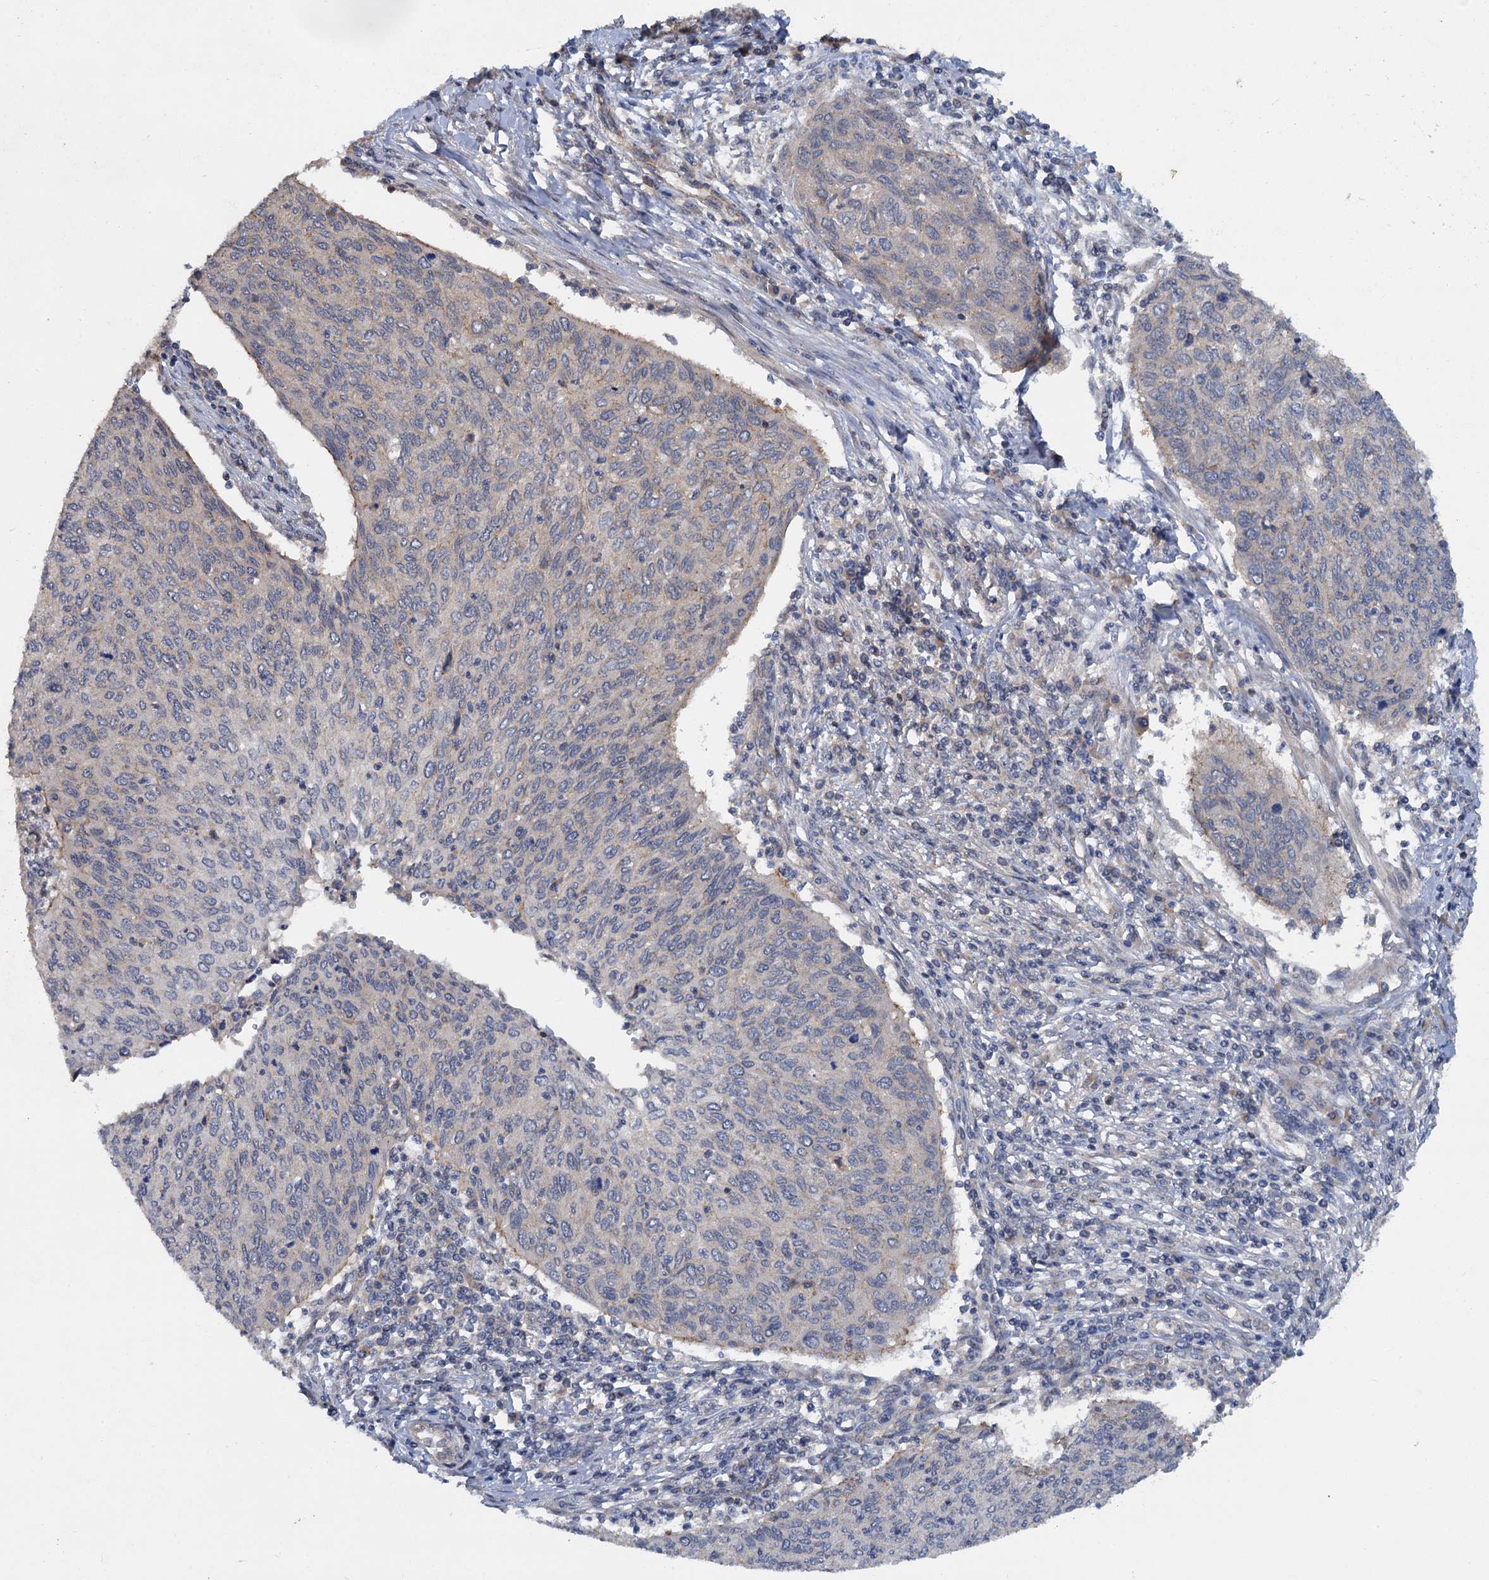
{"staining": {"intensity": "negative", "quantity": "none", "location": "none"}, "tissue": "cervical cancer", "cell_type": "Tumor cells", "image_type": "cancer", "snomed": [{"axis": "morphology", "description": "Squamous cell carcinoma, NOS"}, {"axis": "topography", "description": "Cervix"}], "caption": "Cervical cancer (squamous cell carcinoma) stained for a protein using immunohistochemistry demonstrates no staining tumor cells.", "gene": "ZNF324", "patient": {"sex": "female", "age": 38}}